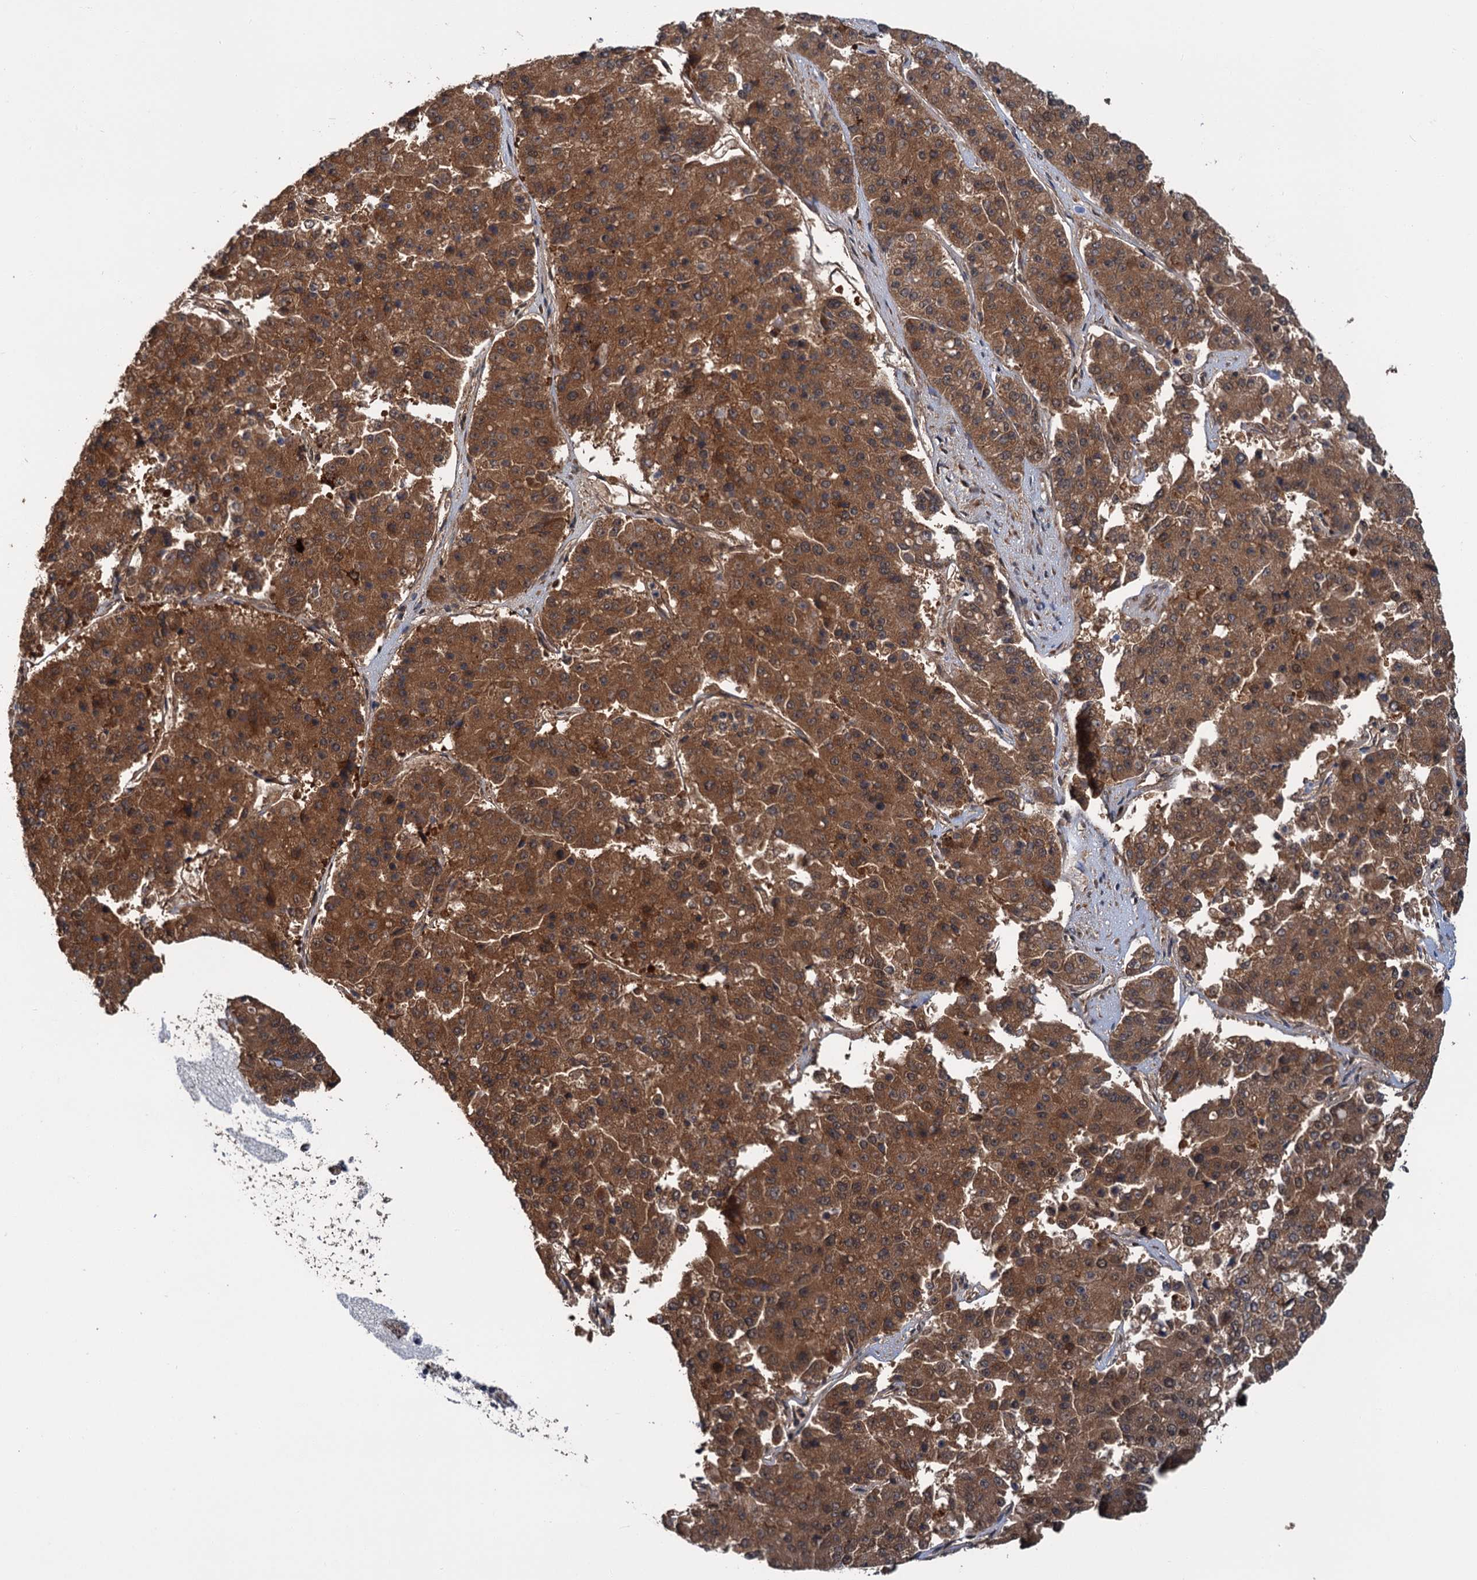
{"staining": {"intensity": "strong", "quantity": ">75%", "location": "cytoplasmic/membranous"}, "tissue": "pancreatic cancer", "cell_type": "Tumor cells", "image_type": "cancer", "snomed": [{"axis": "morphology", "description": "Adenocarcinoma, NOS"}, {"axis": "topography", "description": "Pancreas"}], "caption": "Brown immunohistochemical staining in pancreatic adenocarcinoma exhibits strong cytoplasmic/membranous expression in about >75% of tumor cells. (Brightfield microscopy of DAB IHC at high magnification).", "gene": "KANSL2", "patient": {"sex": "male", "age": 50}}